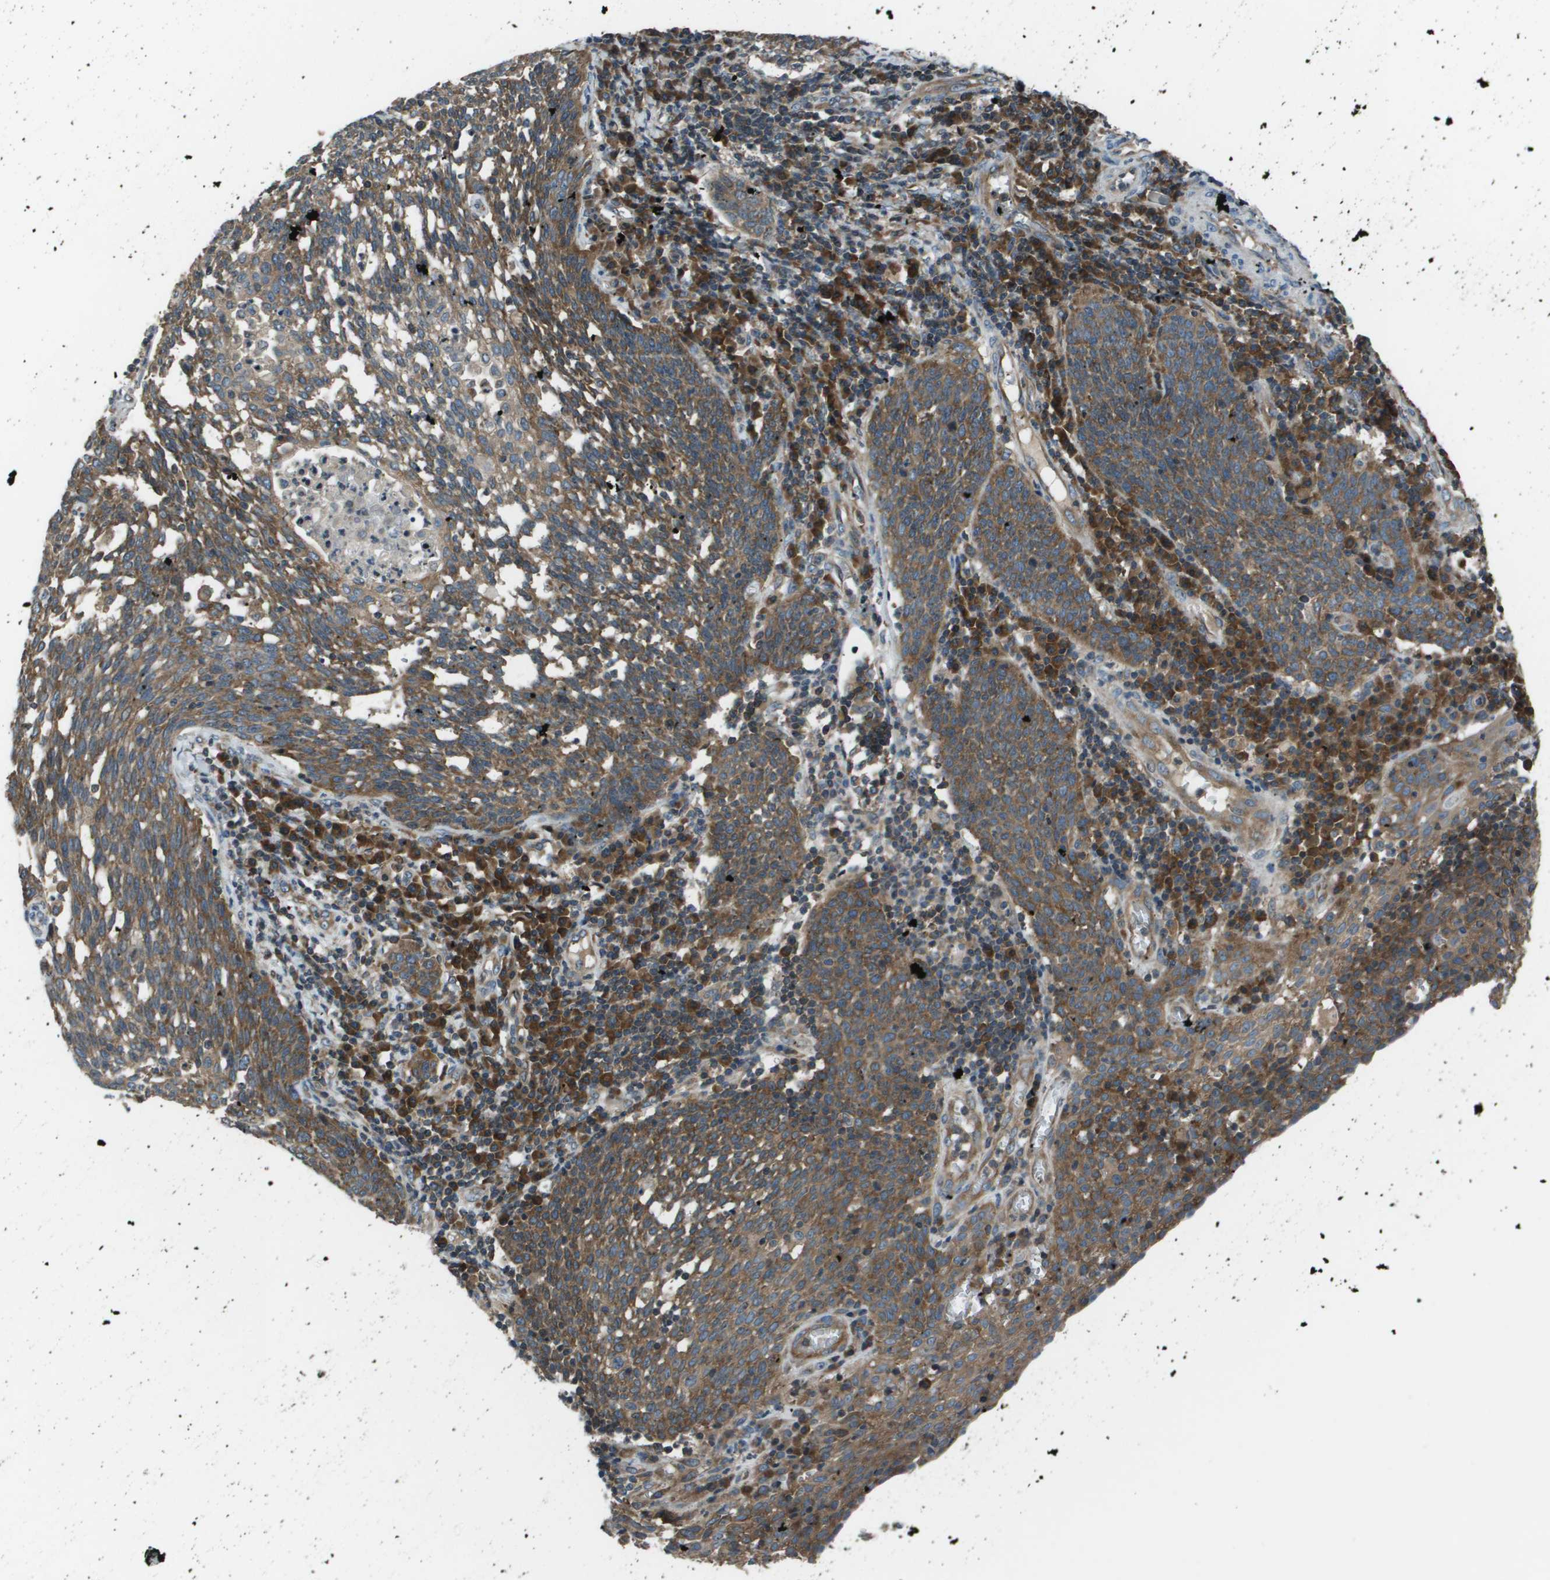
{"staining": {"intensity": "moderate", "quantity": ">75%", "location": "cytoplasmic/membranous"}, "tissue": "cervical cancer", "cell_type": "Tumor cells", "image_type": "cancer", "snomed": [{"axis": "morphology", "description": "Squamous cell carcinoma, NOS"}, {"axis": "topography", "description": "Cervix"}], "caption": "Immunohistochemistry (IHC) photomicrograph of squamous cell carcinoma (cervical) stained for a protein (brown), which exhibits medium levels of moderate cytoplasmic/membranous expression in about >75% of tumor cells.", "gene": "EIF3B", "patient": {"sex": "female", "age": 34}}